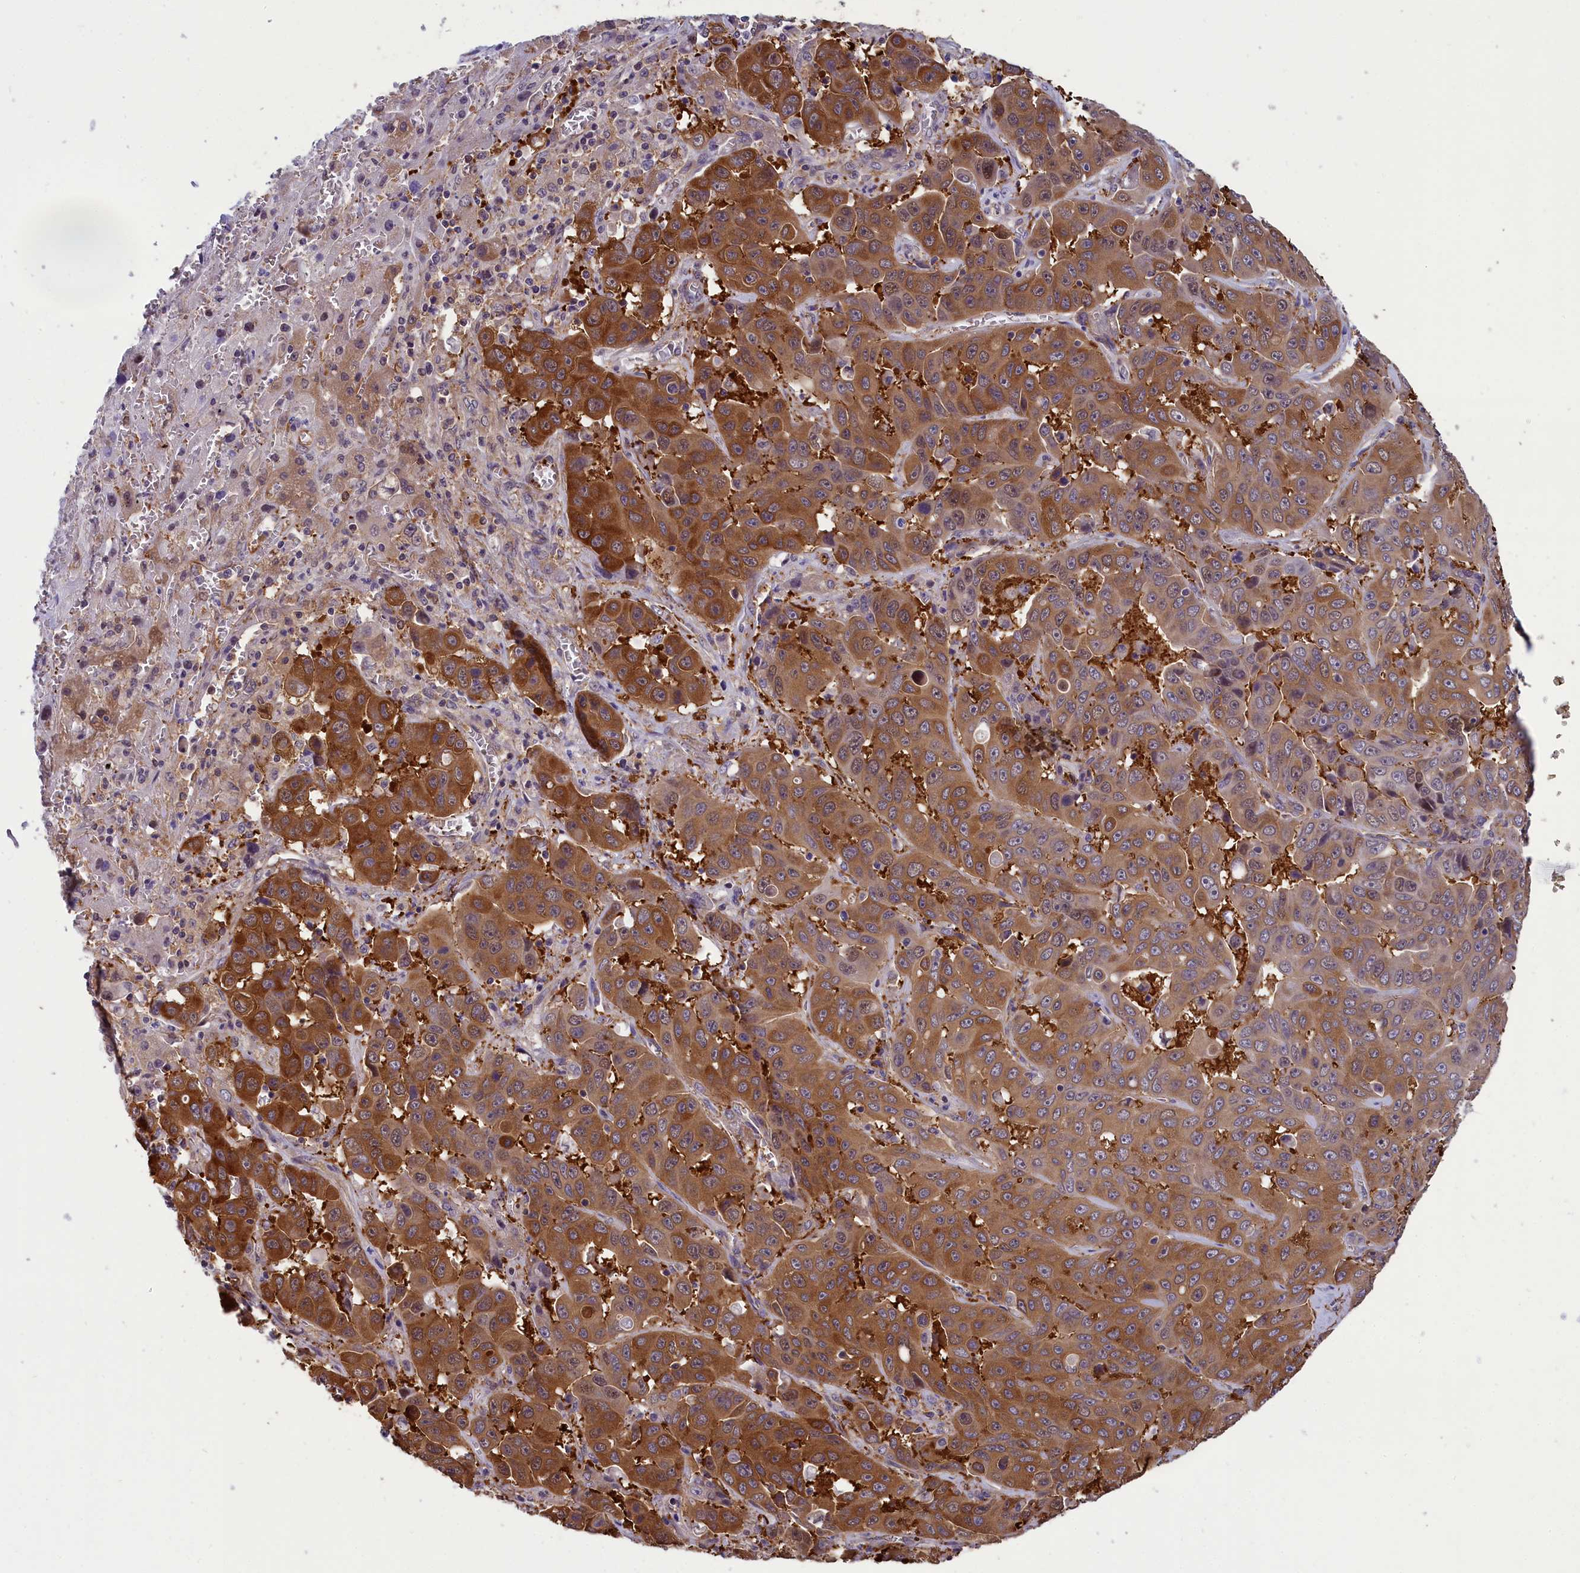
{"staining": {"intensity": "strong", "quantity": ">75%", "location": "cytoplasmic/membranous"}, "tissue": "liver cancer", "cell_type": "Tumor cells", "image_type": "cancer", "snomed": [{"axis": "morphology", "description": "Cholangiocarcinoma"}, {"axis": "topography", "description": "Liver"}], "caption": "A high-resolution histopathology image shows immunohistochemistry staining of cholangiocarcinoma (liver), which exhibits strong cytoplasmic/membranous staining in approximately >75% of tumor cells. Immunohistochemistry stains the protein in brown and the nuclei are stained blue.", "gene": "ABCC8", "patient": {"sex": "female", "age": 52}}